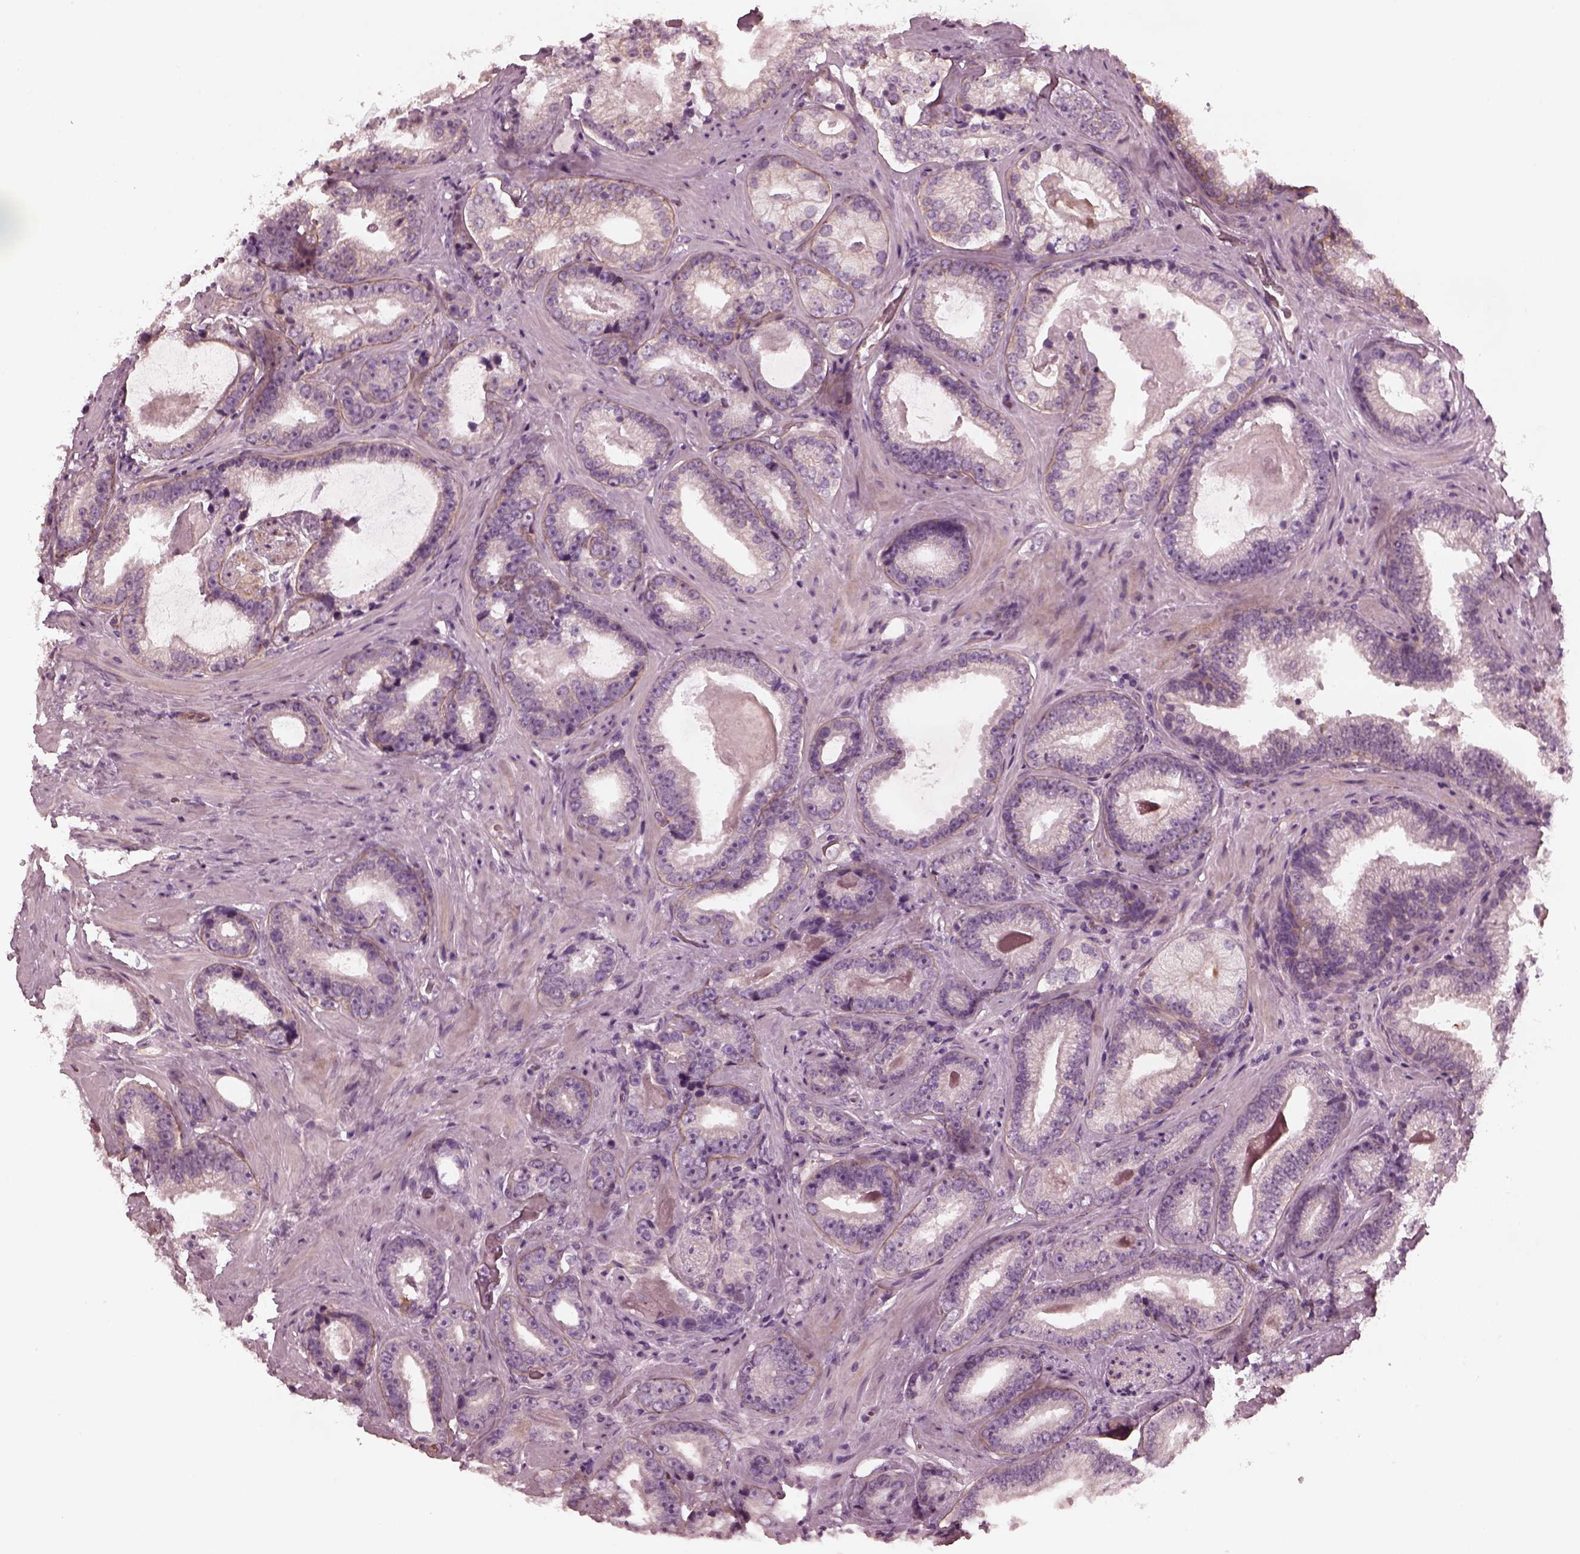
{"staining": {"intensity": "negative", "quantity": "none", "location": "none"}, "tissue": "prostate cancer", "cell_type": "Tumor cells", "image_type": "cancer", "snomed": [{"axis": "morphology", "description": "Adenocarcinoma, Low grade"}, {"axis": "topography", "description": "Prostate"}], "caption": "Tumor cells are negative for protein expression in human prostate cancer.", "gene": "KIF6", "patient": {"sex": "male", "age": 61}}